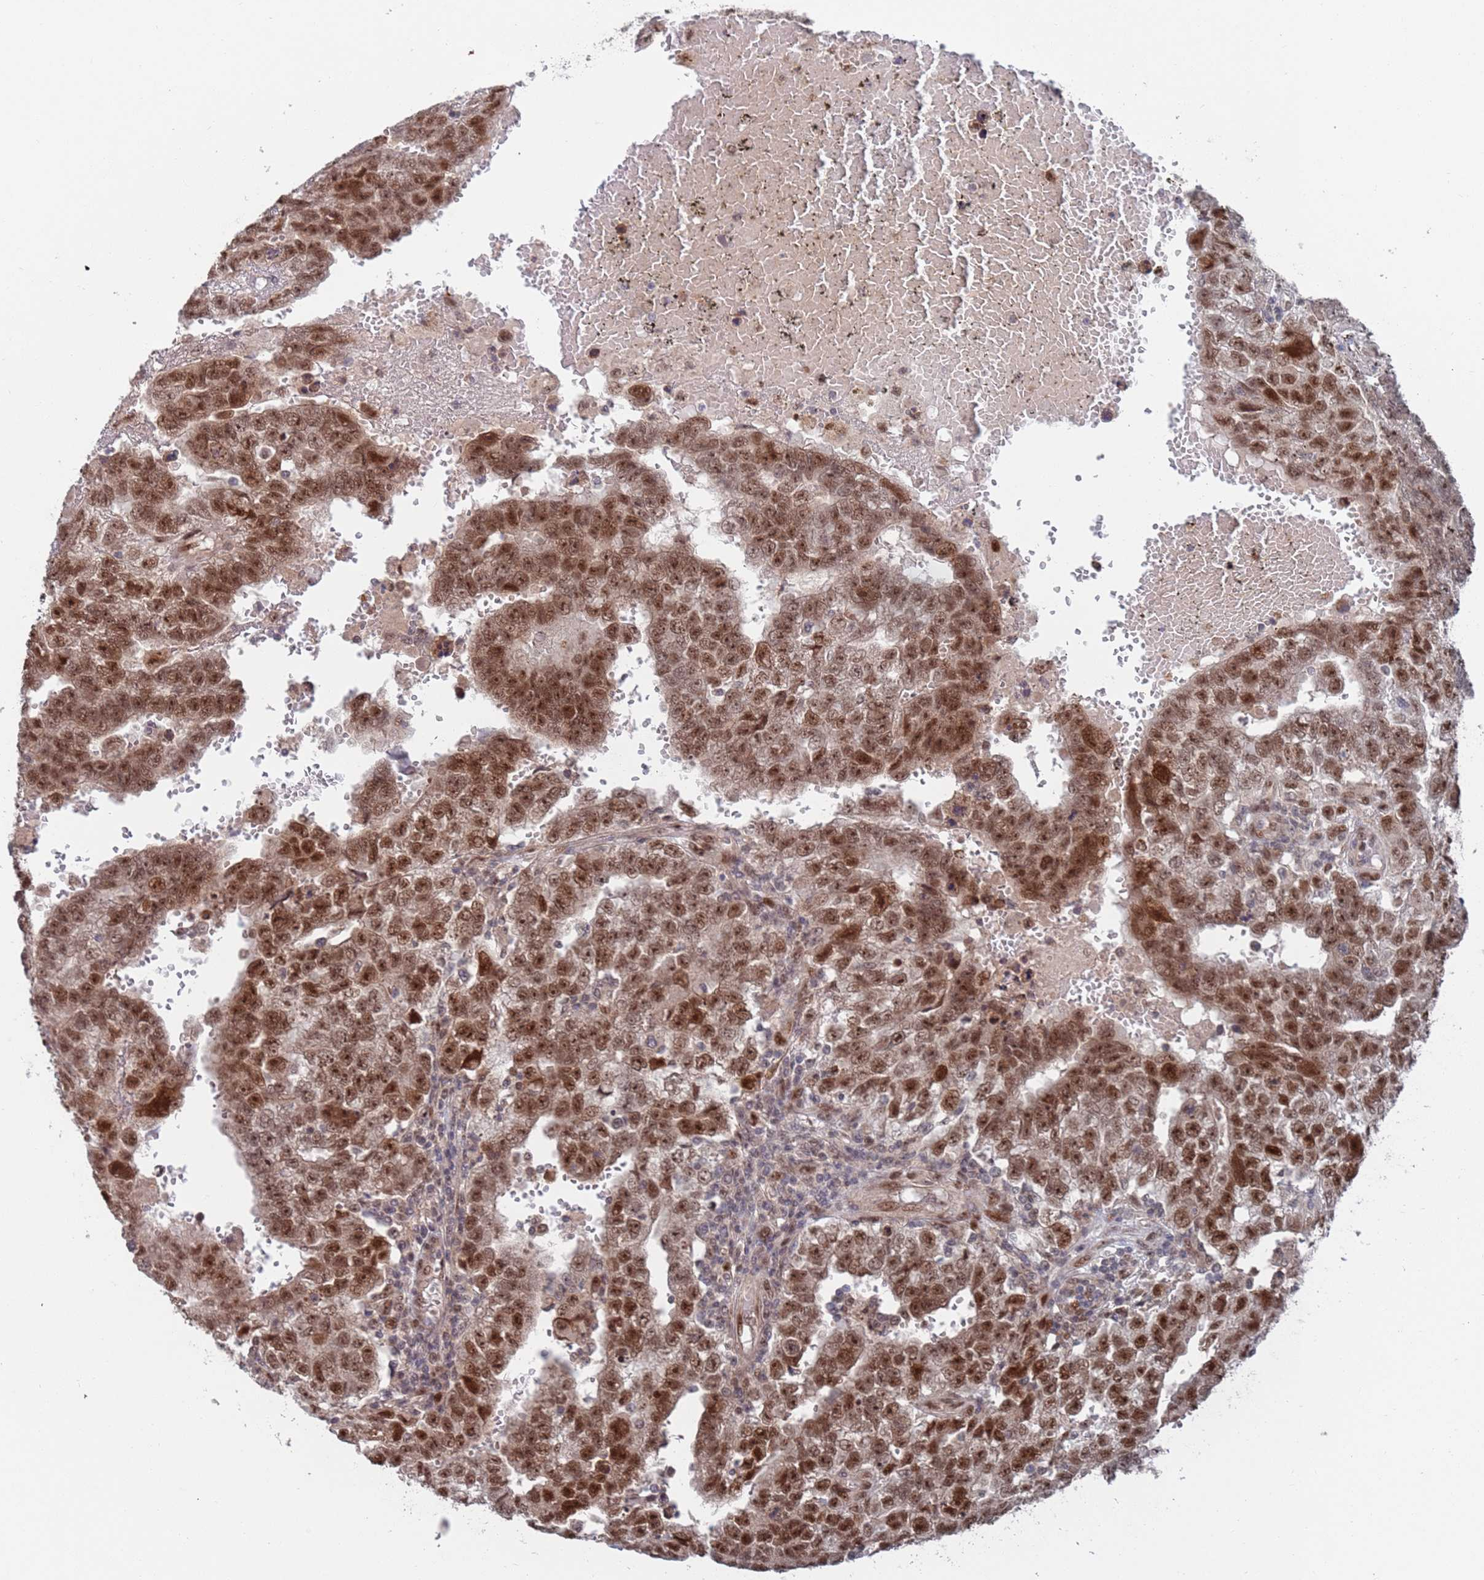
{"staining": {"intensity": "moderate", "quantity": ">75%", "location": "nuclear"}, "tissue": "testis cancer", "cell_type": "Tumor cells", "image_type": "cancer", "snomed": [{"axis": "morphology", "description": "Carcinoma, Embryonal, NOS"}, {"axis": "topography", "description": "Testis"}], "caption": "DAB immunohistochemical staining of human testis embryonal carcinoma exhibits moderate nuclear protein expression in approximately >75% of tumor cells.", "gene": "RPP25", "patient": {"sex": "male", "age": 25}}